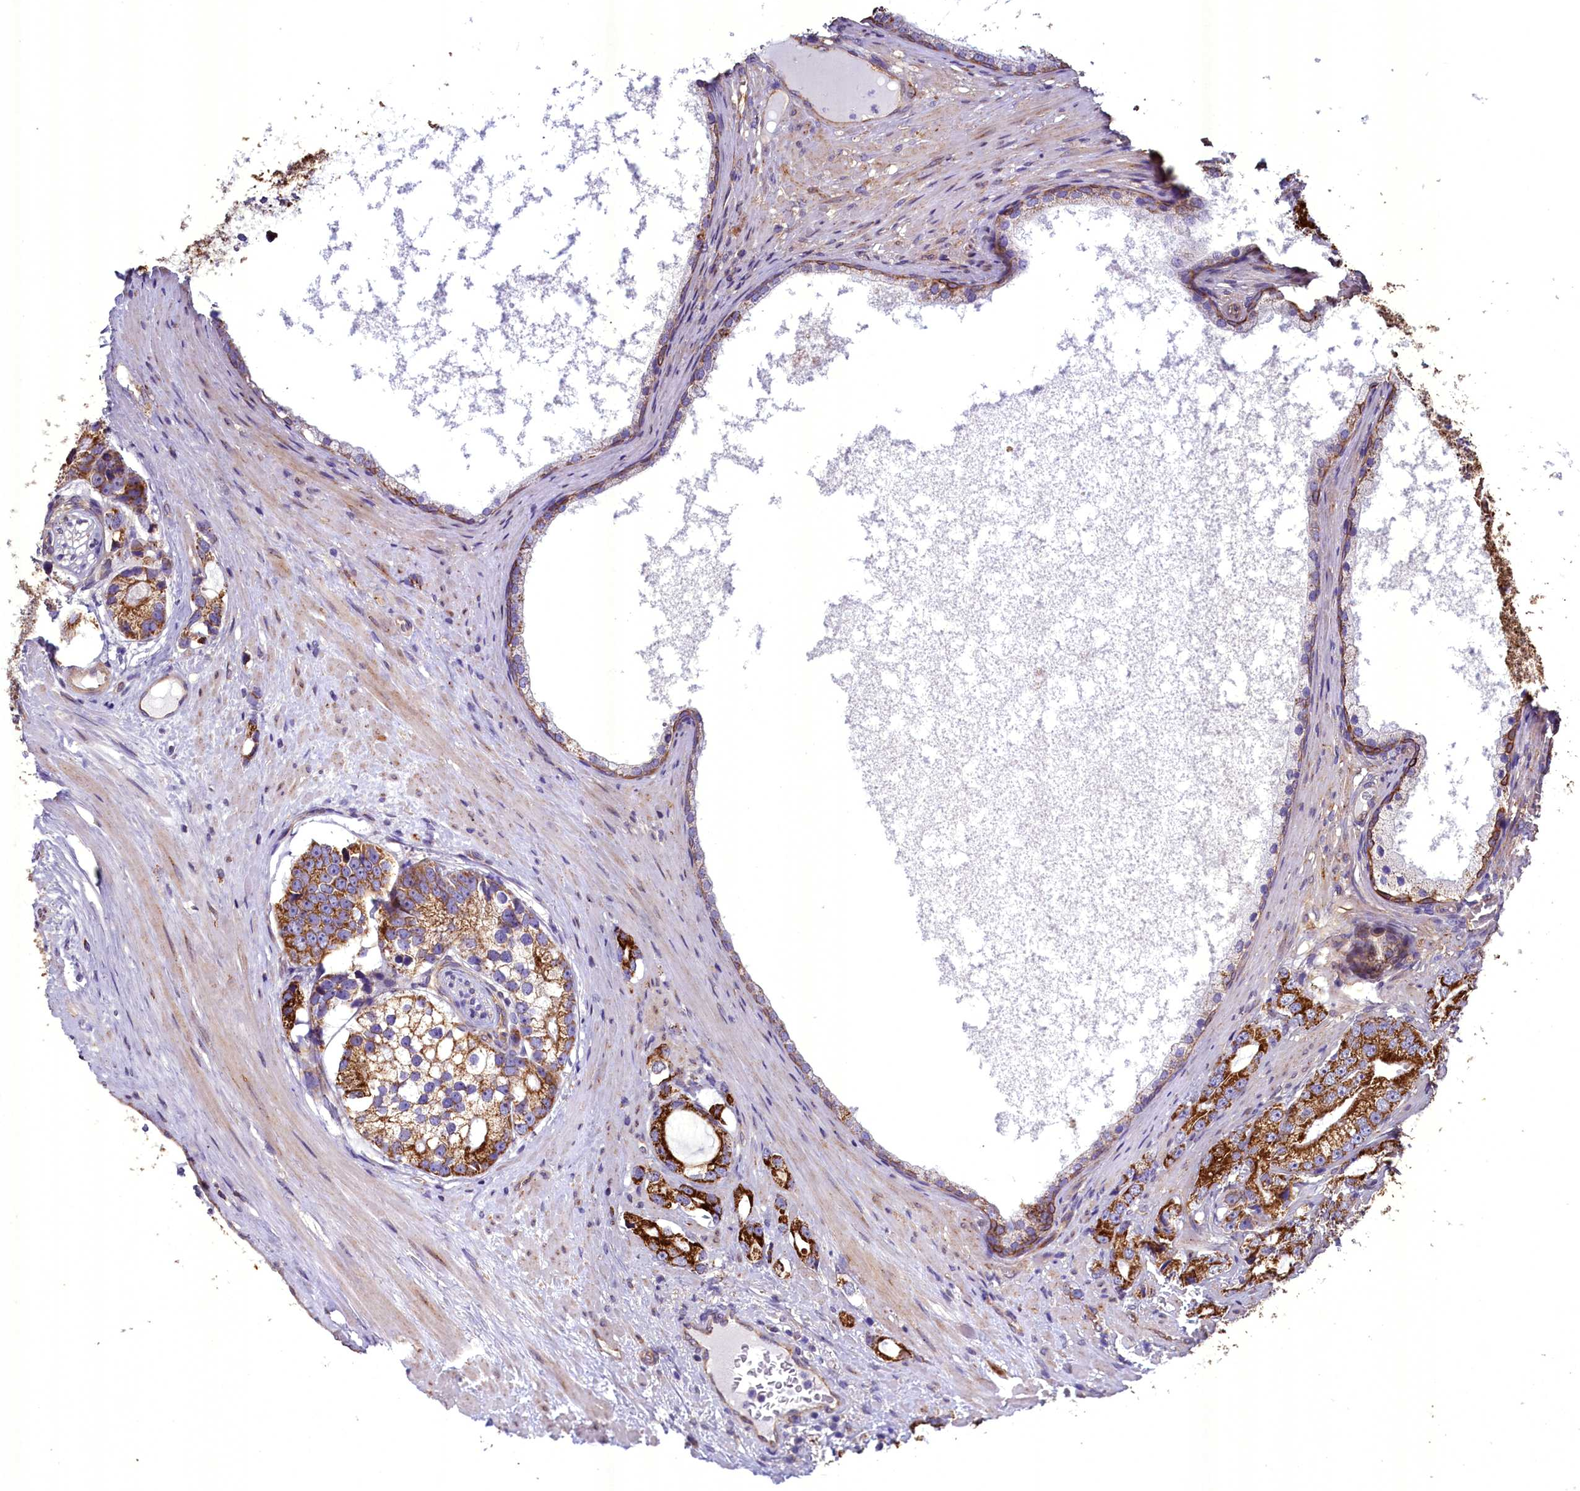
{"staining": {"intensity": "strong", "quantity": ">75%", "location": "cytoplasmic/membranous"}, "tissue": "prostate cancer", "cell_type": "Tumor cells", "image_type": "cancer", "snomed": [{"axis": "morphology", "description": "Adenocarcinoma, High grade"}, {"axis": "topography", "description": "Prostate"}], "caption": "This photomicrograph reveals IHC staining of adenocarcinoma (high-grade) (prostate), with high strong cytoplasmic/membranous staining in approximately >75% of tumor cells.", "gene": "ACAD8", "patient": {"sex": "male", "age": 75}}